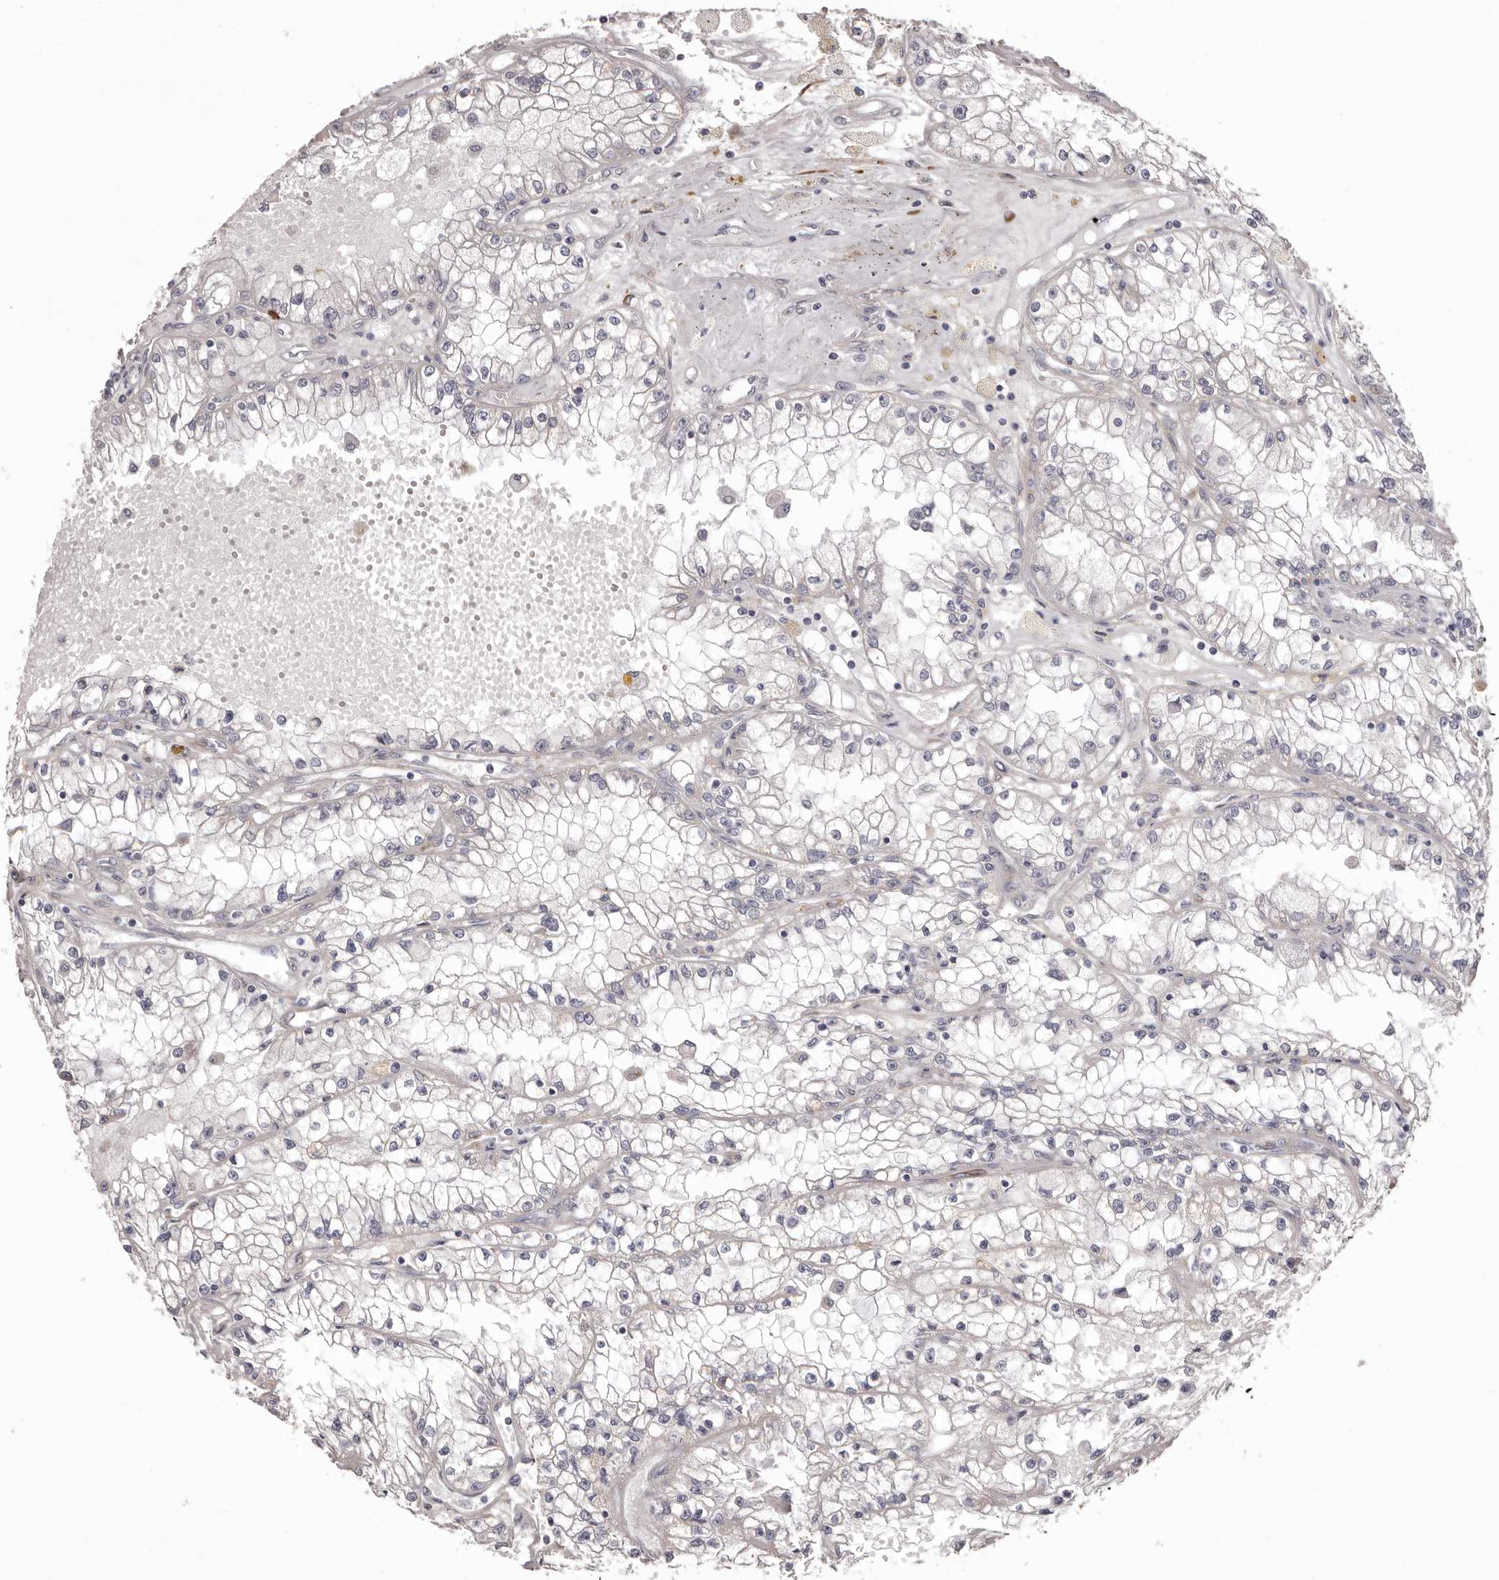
{"staining": {"intensity": "negative", "quantity": "none", "location": "none"}, "tissue": "renal cancer", "cell_type": "Tumor cells", "image_type": "cancer", "snomed": [{"axis": "morphology", "description": "Adenocarcinoma, NOS"}, {"axis": "topography", "description": "Kidney"}], "caption": "Histopathology image shows no significant protein expression in tumor cells of renal cancer (adenocarcinoma).", "gene": "COL6A1", "patient": {"sex": "male", "age": 56}}